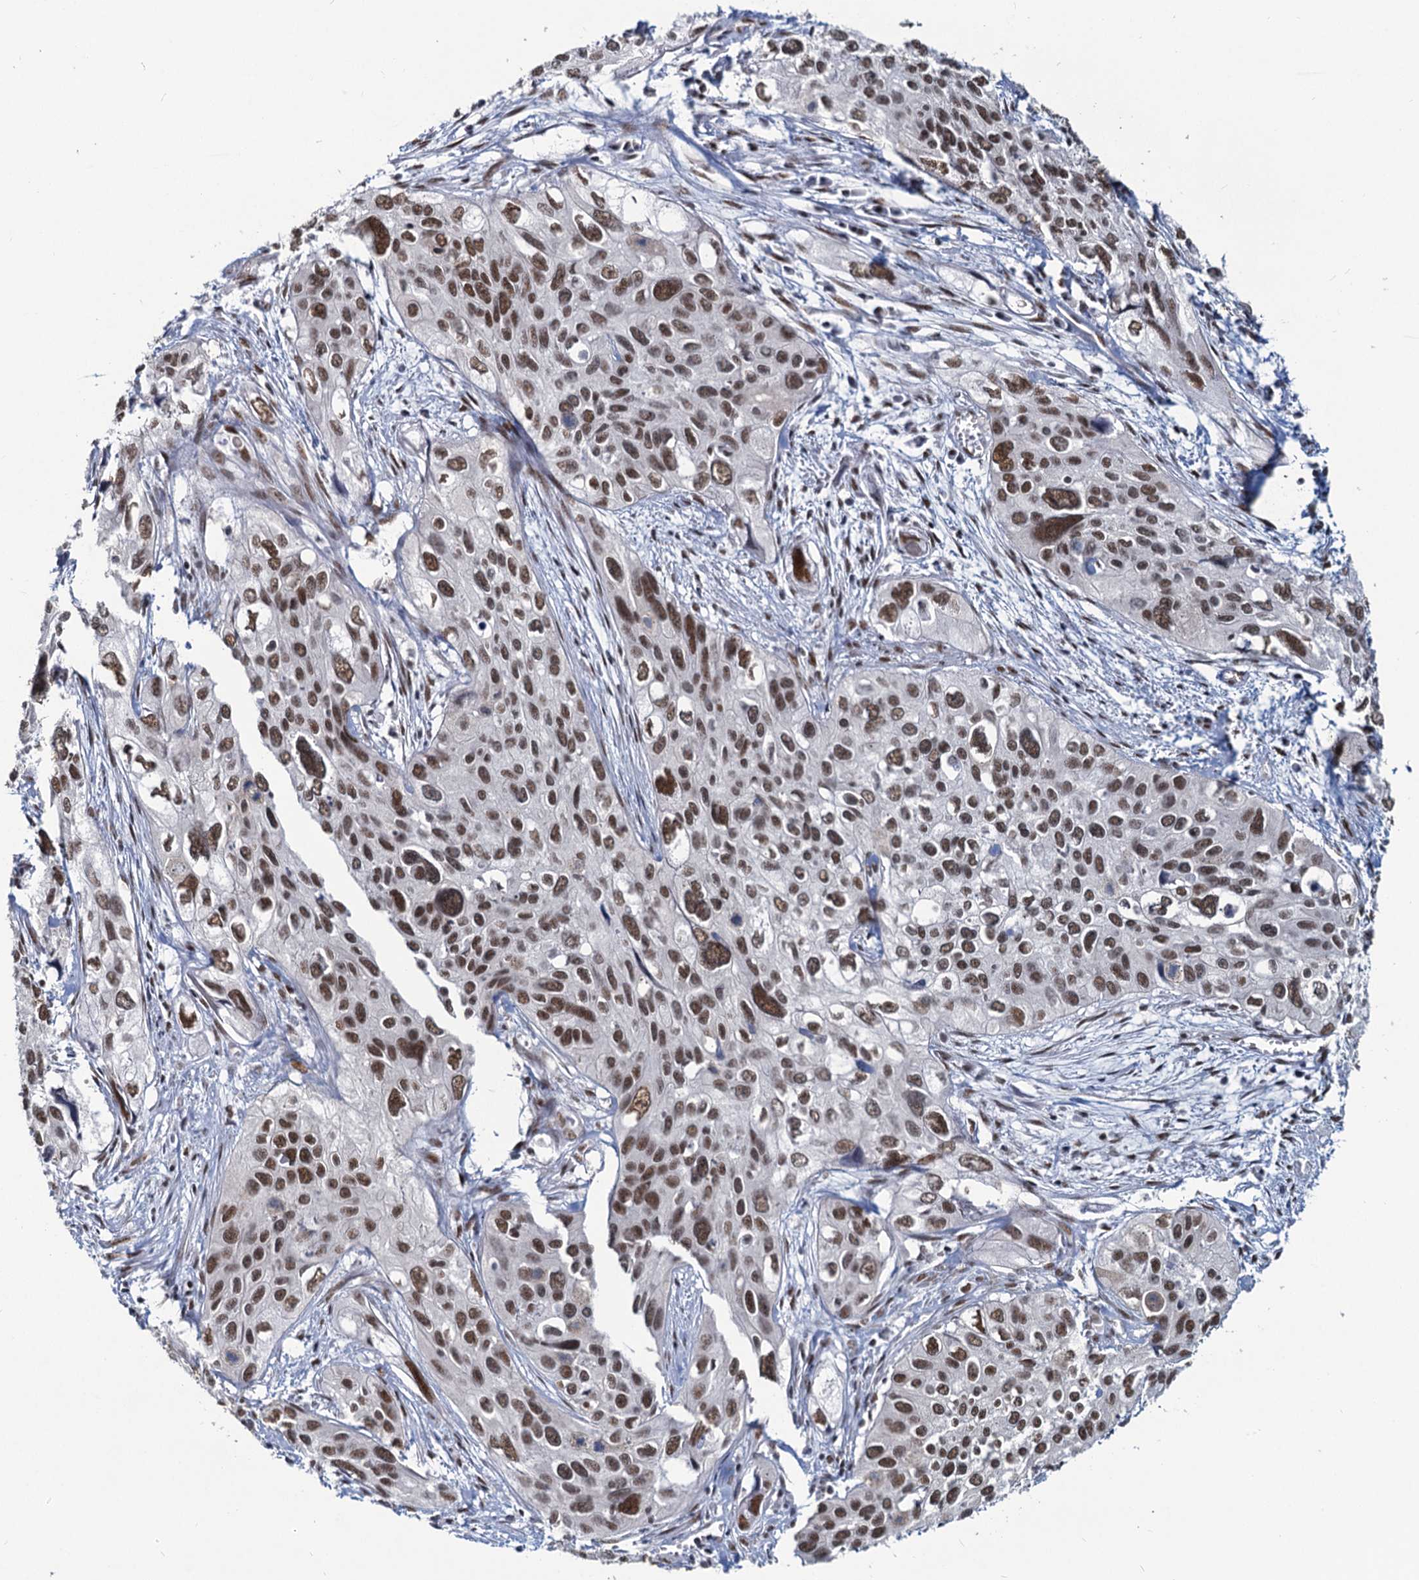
{"staining": {"intensity": "moderate", "quantity": ">75%", "location": "nuclear"}, "tissue": "cervical cancer", "cell_type": "Tumor cells", "image_type": "cancer", "snomed": [{"axis": "morphology", "description": "Squamous cell carcinoma, NOS"}, {"axis": "topography", "description": "Cervix"}], "caption": "A medium amount of moderate nuclear staining is appreciated in approximately >75% of tumor cells in cervical squamous cell carcinoma tissue.", "gene": "METTL14", "patient": {"sex": "female", "age": 55}}